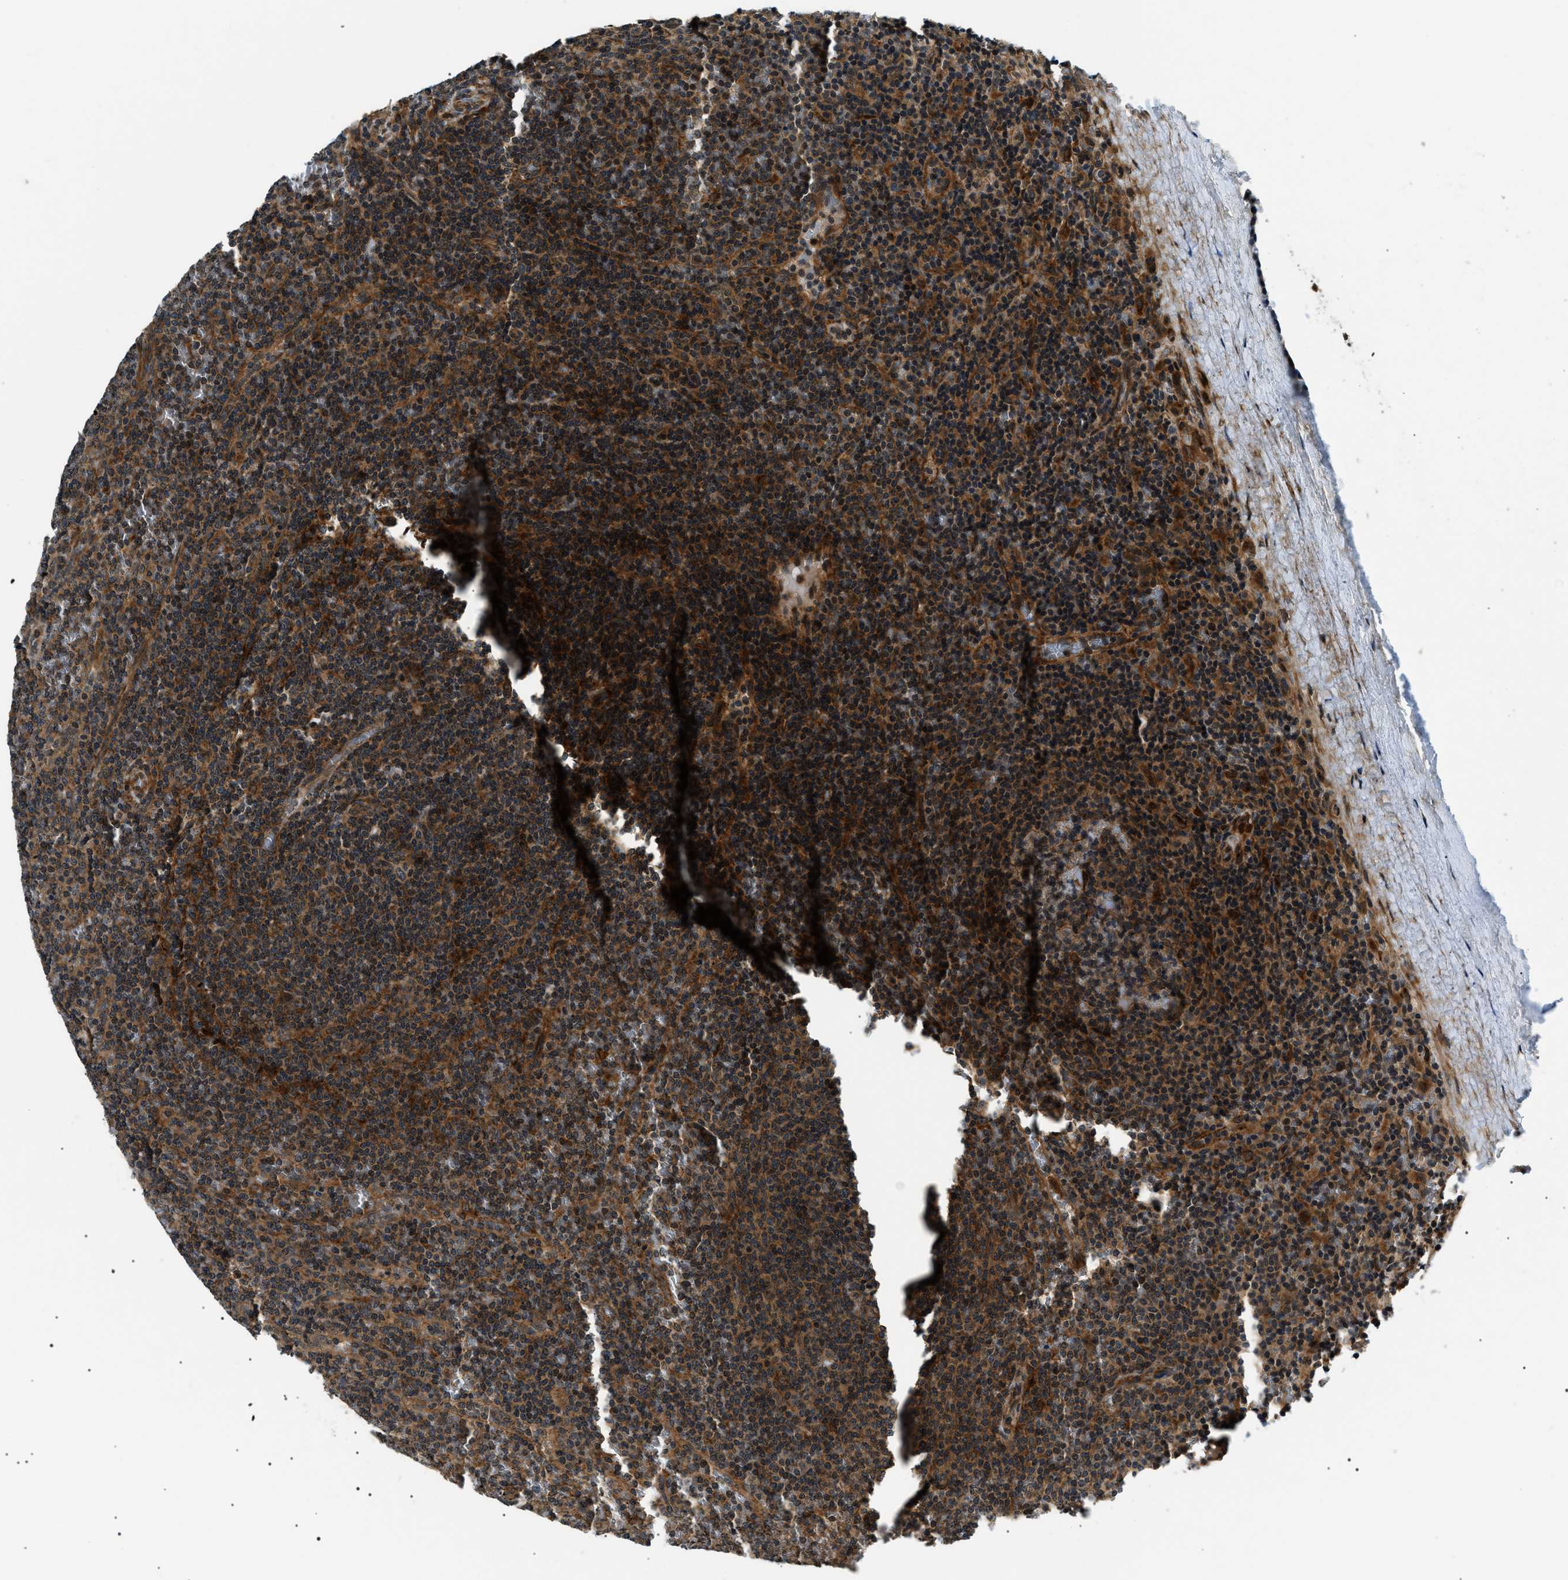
{"staining": {"intensity": "strong", "quantity": ">75%", "location": "cytoplasmic/membranous"}, "tissue": "lymphoma", "cell_type": "Tumor cells", "image_type": "cancer", "snomed": [{"axis": "morphology", "description": "Malignant lymphoma, non-Hodgkin's type, Low grade"}, {"axis": "topography", "description": "Spleen"}], "caption": "A brown stain highlights strong cytoplasmic/membranous expression of a protein in human low-grade malignant lymphoma, non-Hodgkin's type tumor cells.", "gene": "ATP6AP1", "patient": {"sex": "female", "age": 50}}